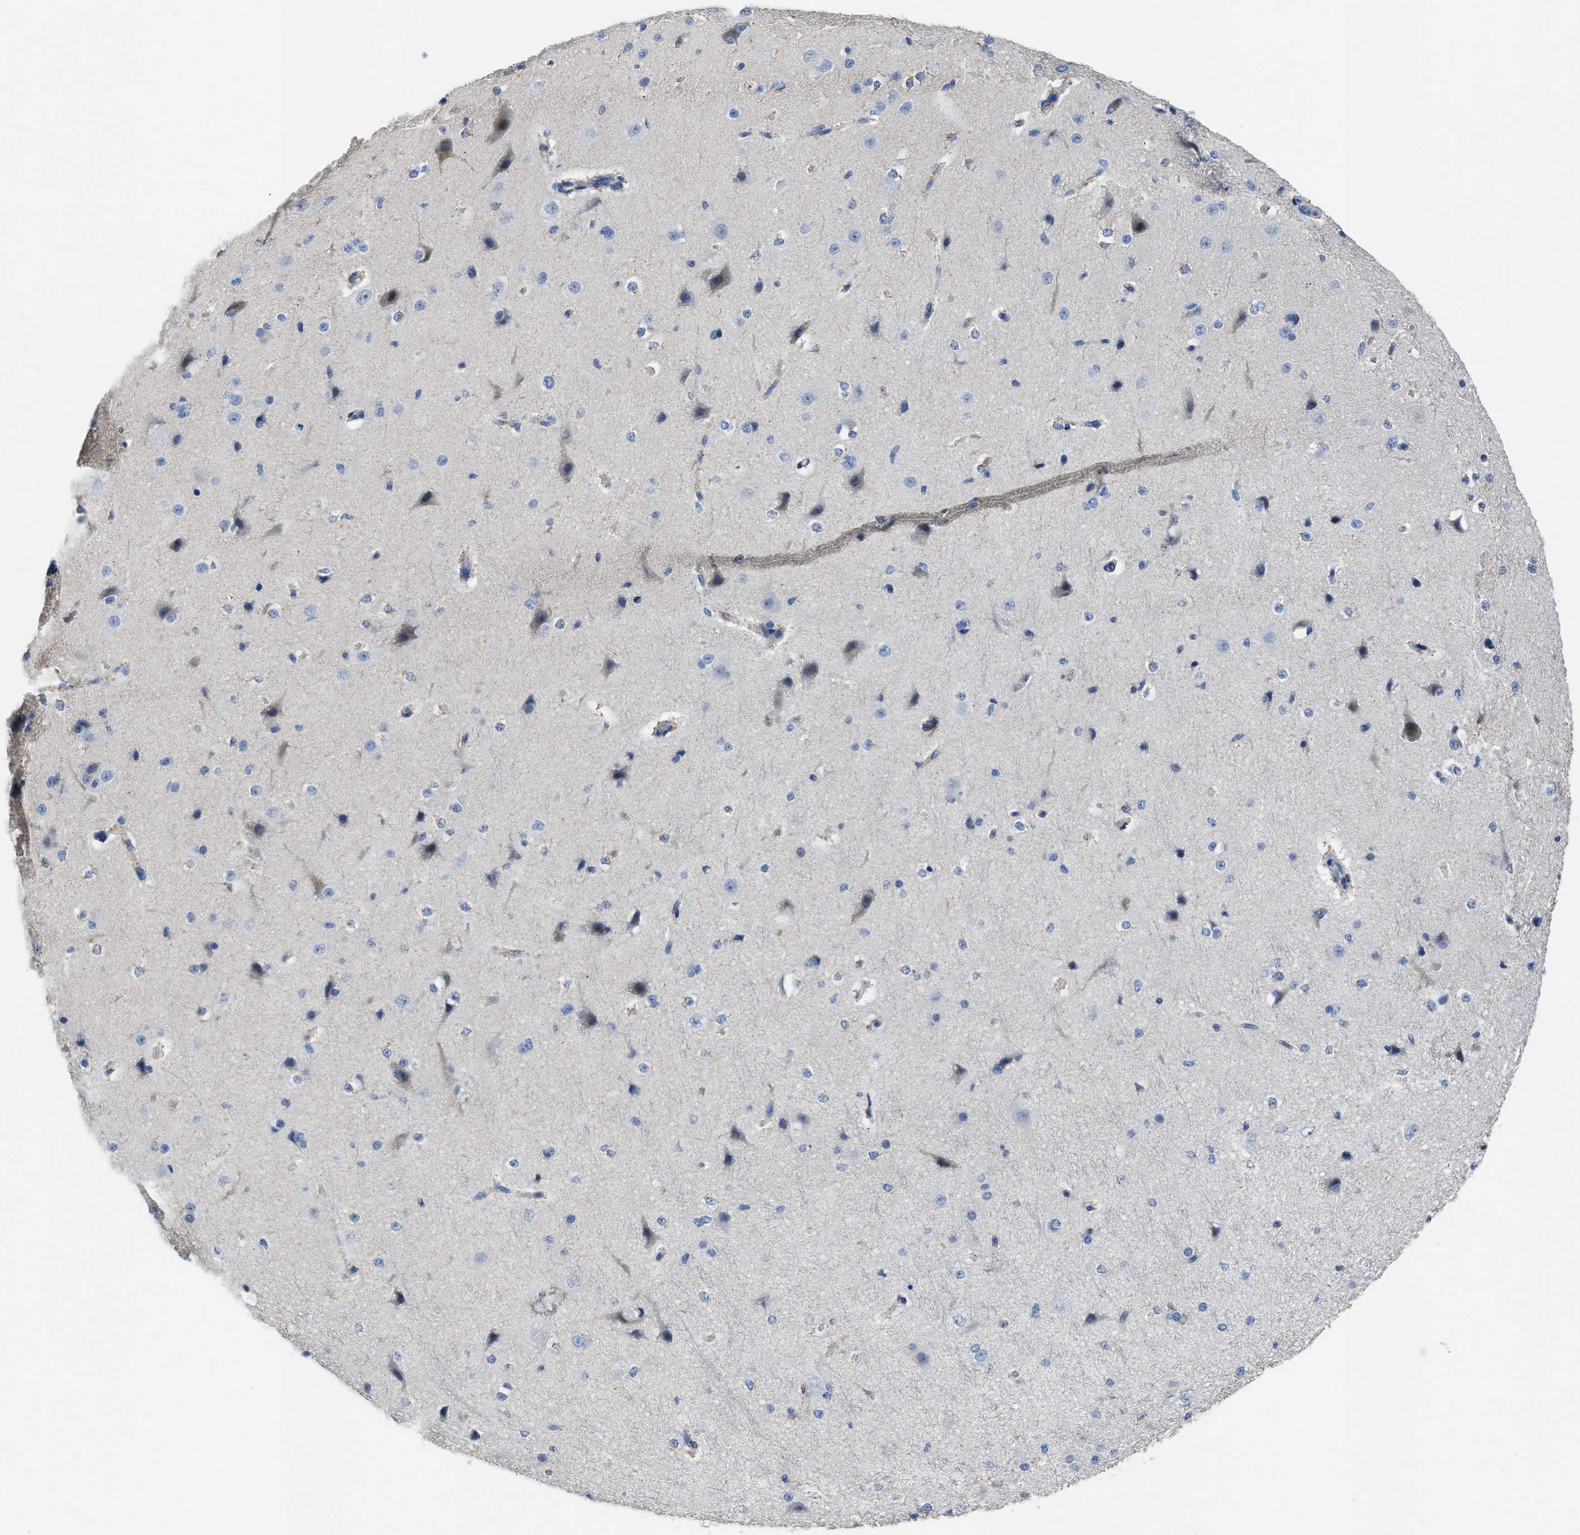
{"staining": {"intensity": "negative", "quantity": "none", "location": "none"}, "tissue": "cerebral cortex", "cell_type": "Endothelial cells", "image_type": "normal", "snomed": [{"axis": "morphology", "description": "Normal tissue, NOS"}, {"axis": "morphology", "description": "Developmental malformation"}, {"axis": "topography", "description": "Cerebral cortex"}], "caption": "Benign cerebral cortex was stained to show a protein in brown. There is no significant staining in endothelial cells. Nuclei are stained in blue.", "gene": "ETFA", "patient": {"sex": "female", "age": 30}}